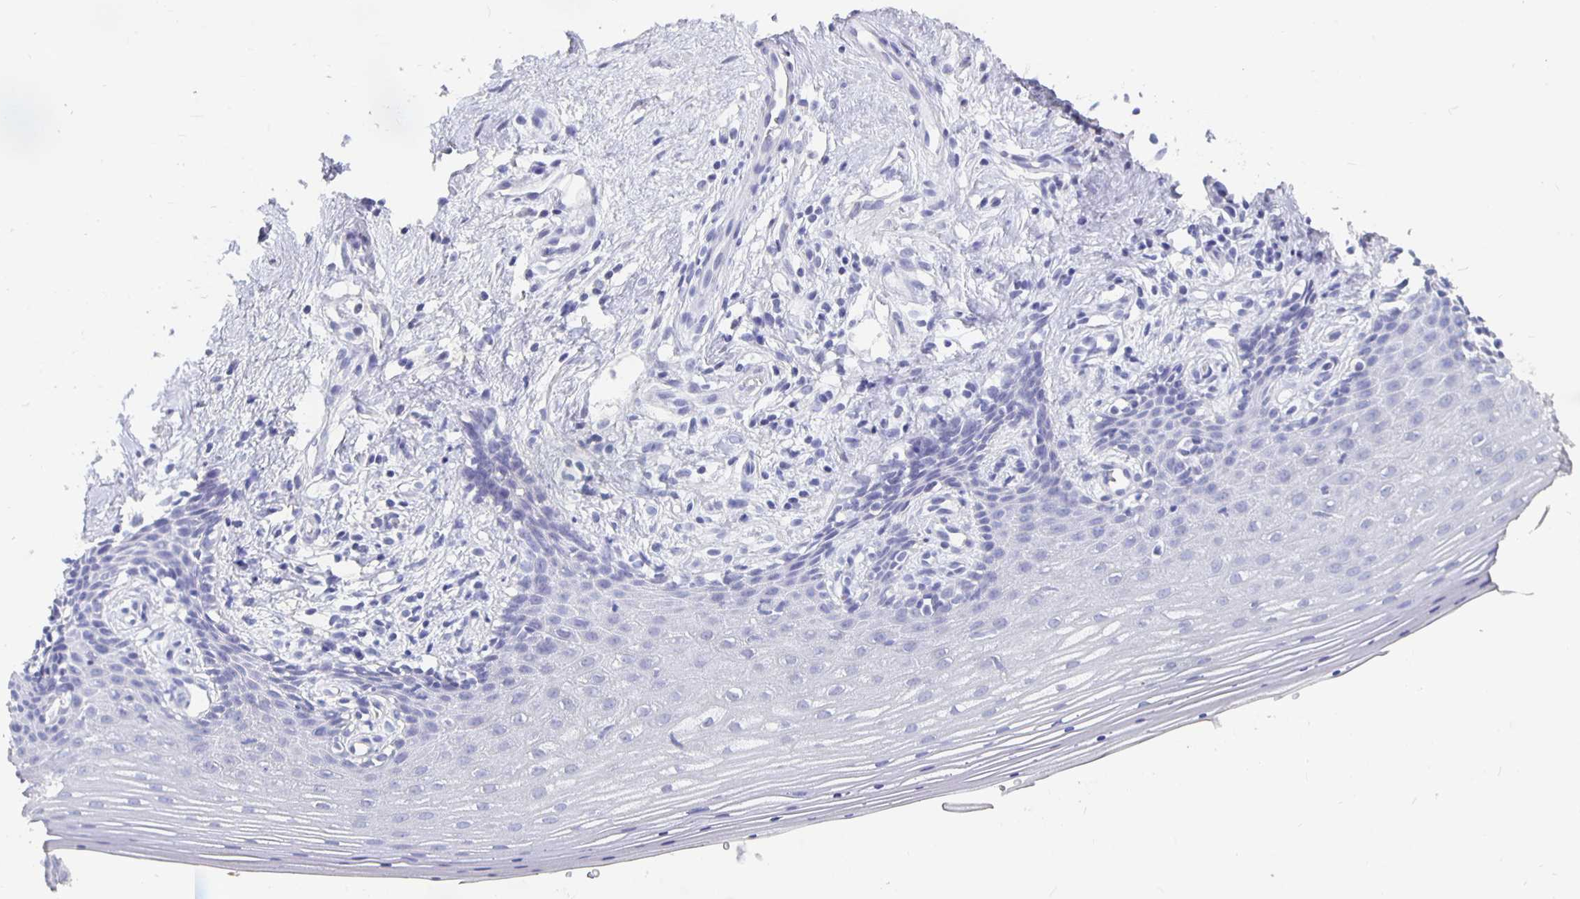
{"staining": {"intensity": "negative", "quantity": "none", "location": "none"}, "tissue": "vagina", "cell_type": "Squamous epithelial cells", "image_type": "normal", "snomed": [{"axis": "morphology", "description": "Normal tissue, NOS"}, {"axis": "topography", "description": "Vagina"}], "caption": "This micrograph is of unremarkable vagina stained with immunohistochemistry (IHC) to label a protein in brown with the nuclei are counter-stained blue. There is no expression in squamous epithelial cells. (Brightfield microscopy of DAB (3,3'-diaminobenzidine) immunohistochemistry at high magnification).", "gene": "GPX4", "patient": {"sex": "female", "age": 42}}